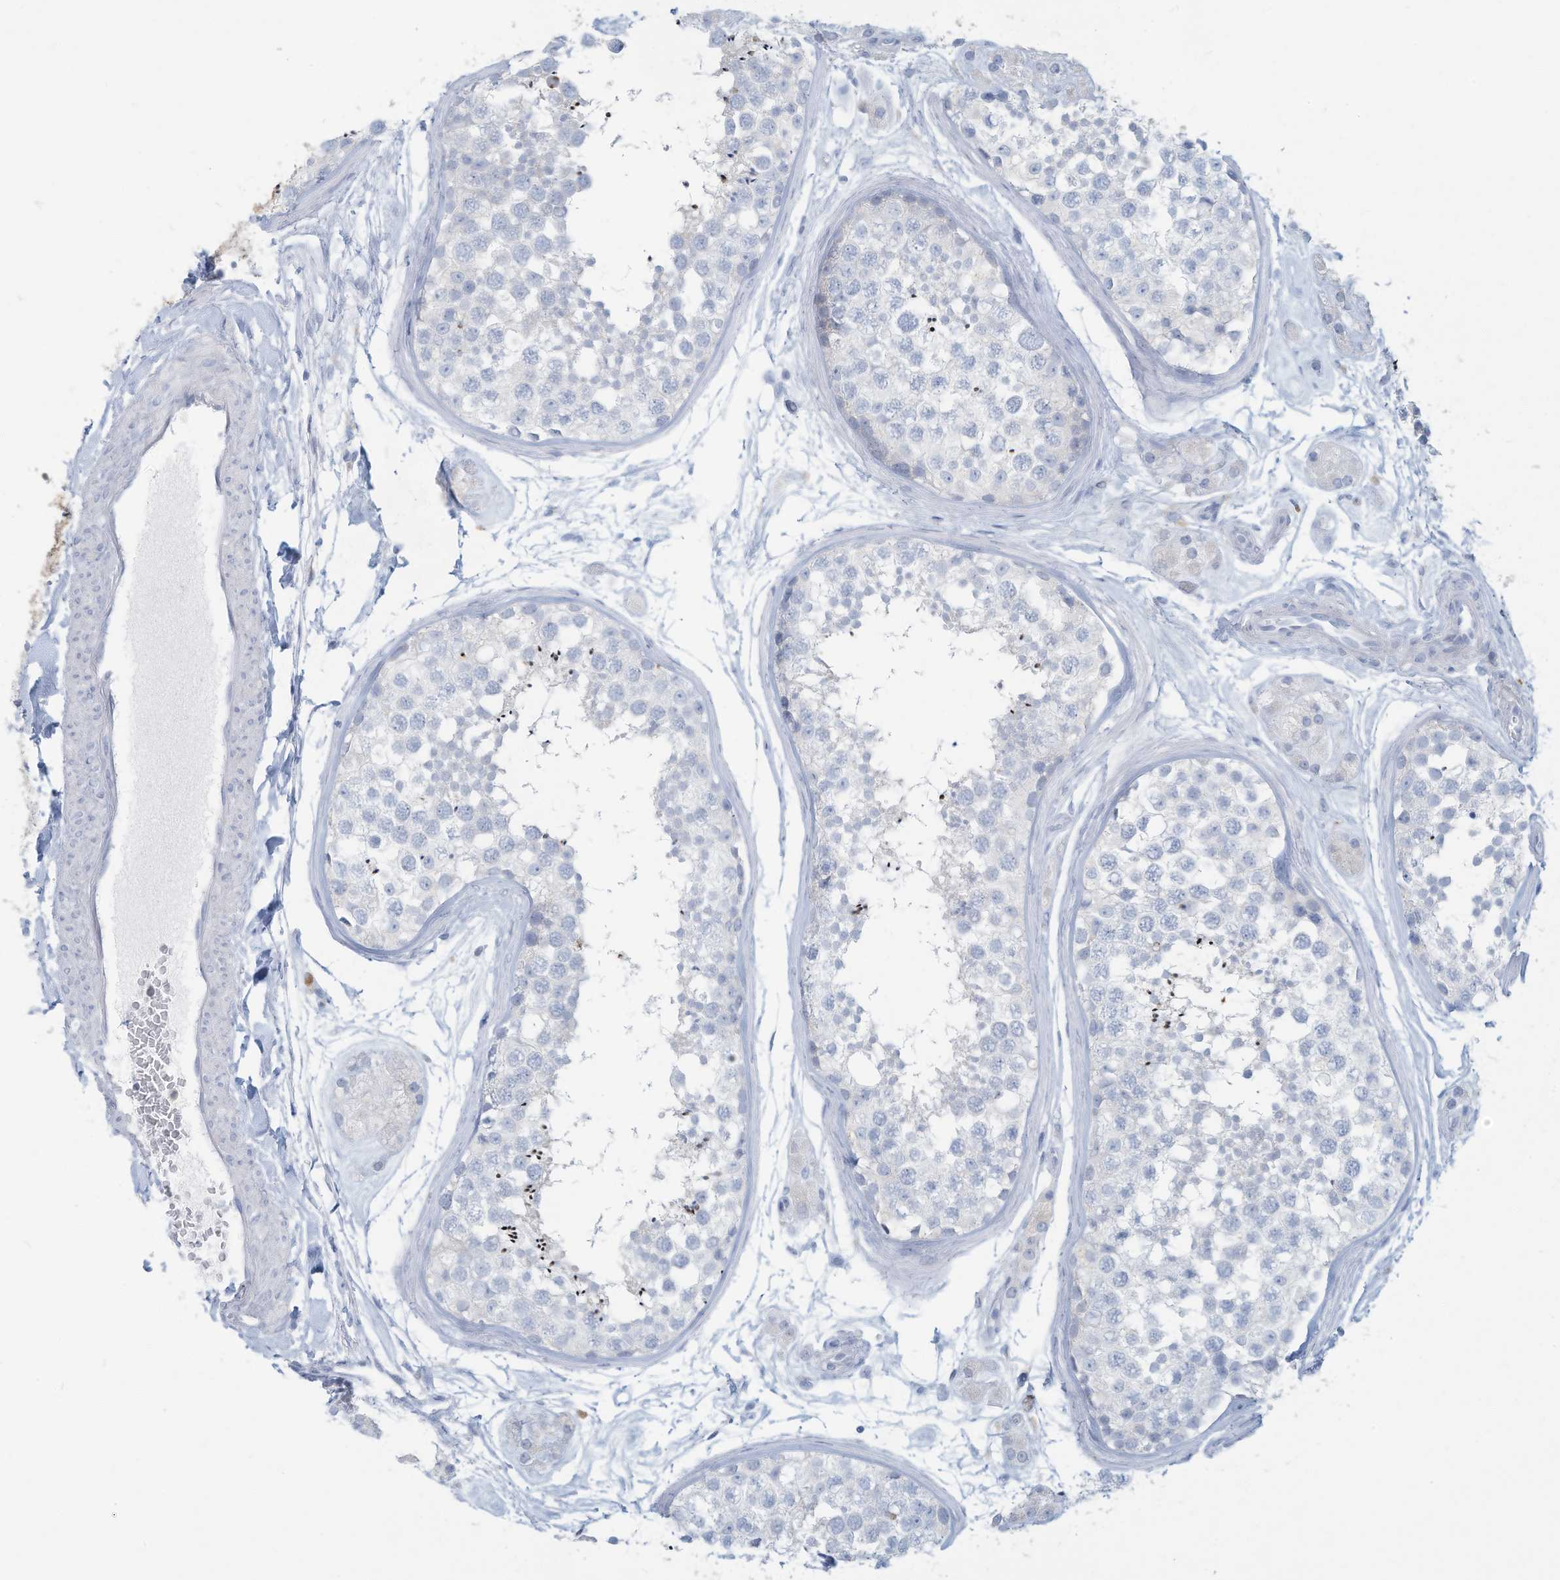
{"staining": {"intensity": "negative", "quantity": "none", "location": "none"}, "tissue": "testis", "cell_type": "Cells in seminiferous ducts", "image_type": "normal", "snomed": [{"axis": "morphology", "description": "Normal tissue, NOS"}, {"axis": "topography", "description": "Testis"}], "caption": "DAB (3,3'-diaminobenzidine) immunohistochemical staining of normal testis displays no significant positivity in cells in seminiferous ducts. (Immunohistochemistry, brightfield microscopy, high magnification).", "gene": "ERI2", "patient": {"sex": "male", "age": 56}}